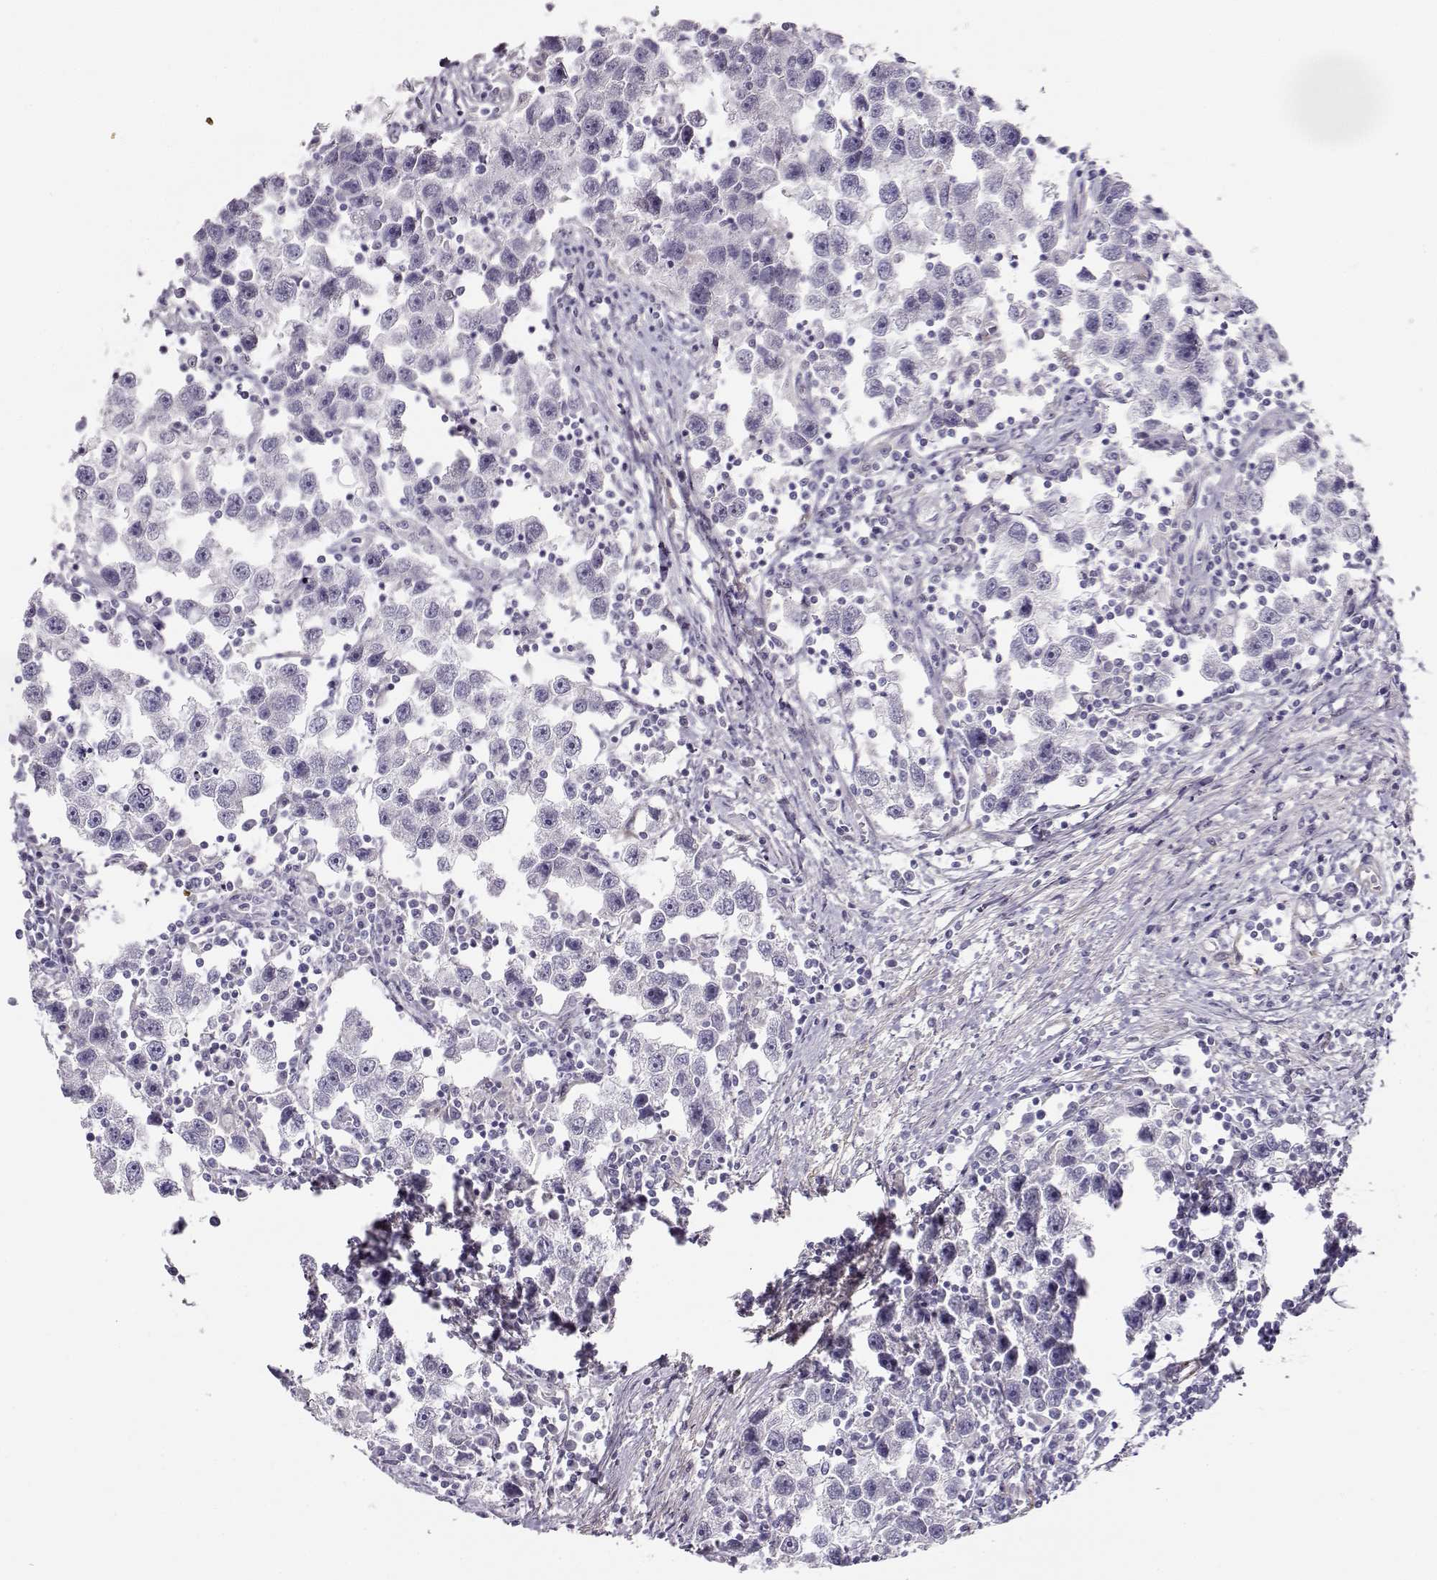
{"staining": {"intensity": "negative", "quantity": "none", "location": "none"}, "tissue": "testis cancer", "cell_type": "Tumor cells", "image_type": "cancer", "snomed": [{"axis": "morphology", "description": "Seminoma, NOS"}, {"axis": "topography", "description": "Testis"}], "caption": "Tumor cells are negative for brown protein staining in testis seminoma.", "gene": "RBM44", "patient": {"sex": "male", "age": 30}}